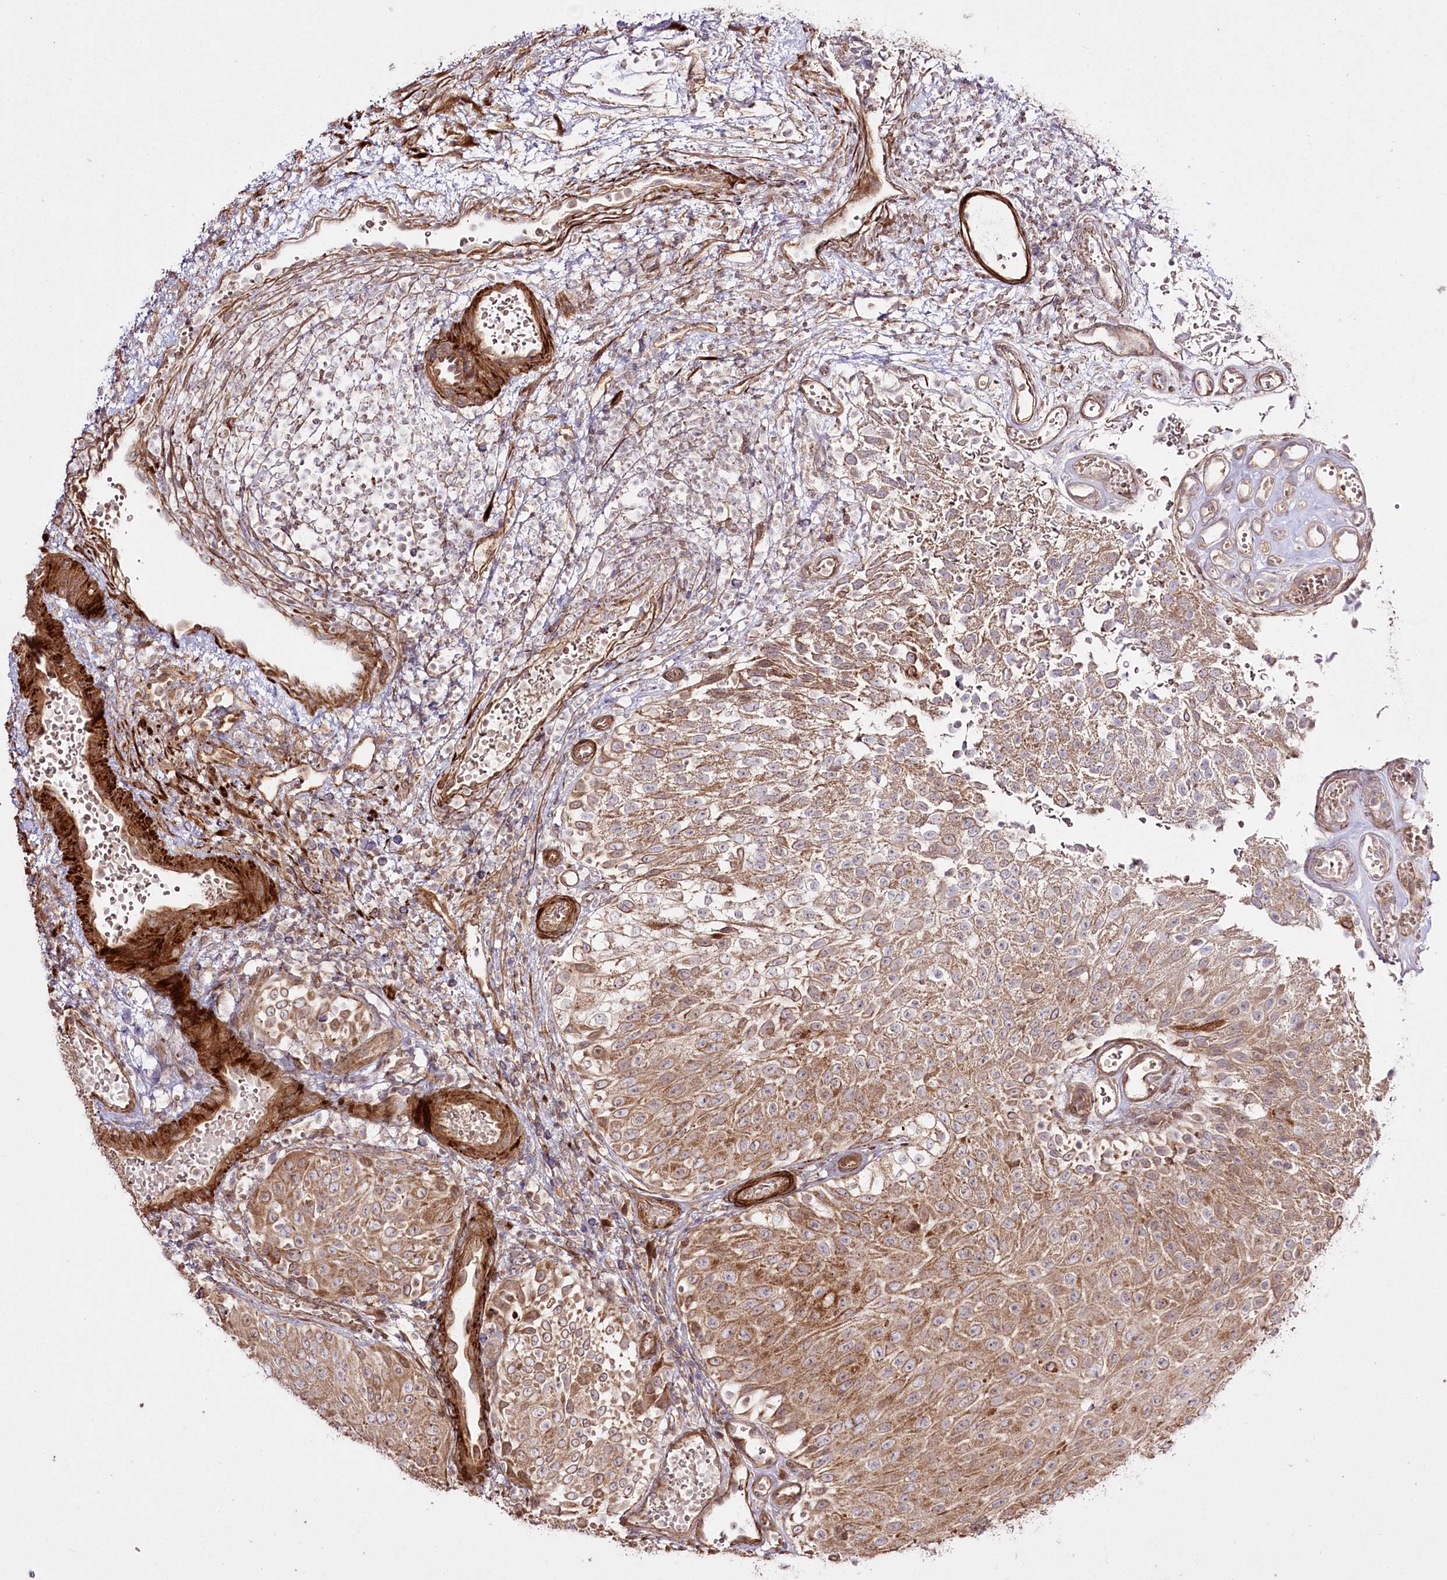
{"staining": {"intensity": "moderate", "quantity": ">75%", "location": "cytoplasmic/membranous"}, "tissue": "urothelial cancer", "cell_type": "Tumor cells", "image_type": "cancer", "snomed": [{"axis": "morphology", "description": "Urothelial carcinoma, Low grade"}, {"axis": "topography", "description": "Urinary bladder"}], "caption": "A brown stain labels moderate cytoplasmic/membranous positivity of a protein in human urothelial cancer tumor cells. Using DAB (brown) and hematoxylin (blue) stains, captured at high magnification using brightfield microscopy.", "gene": "REXO2", "patient": {"sex": "male", "age": 78}}